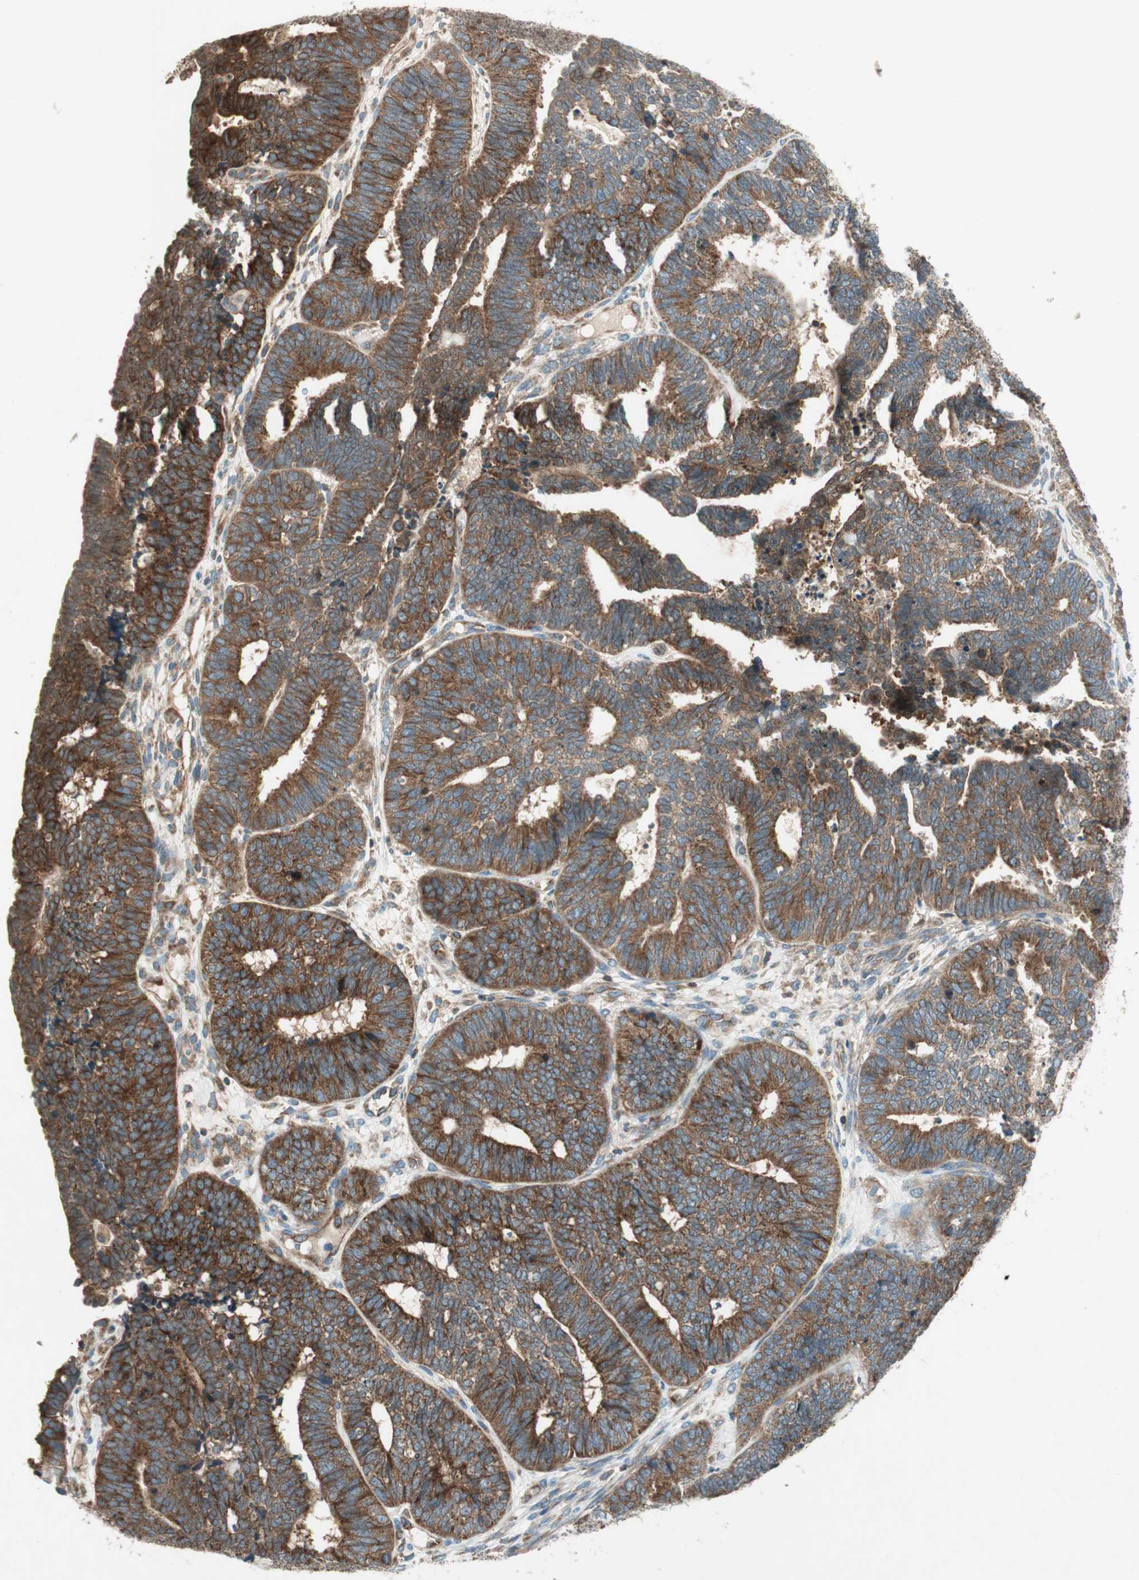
{"staining": {"intensity": "strong", "quantity": ">75%", "location": "cytoplasmic/membranous"}, "tissue": "endometrial cancer", "cell_type": "Tumor cells", "image_type": "cancer", "snomed": [{"axis": "morphology", "description": "Adenocarcinoma, NOS"}, {"axis": "topography", "description": "Endometrium"}], "caption": "Immunohistochemistry of human endometrial cancer (adenocarcinoma) exhibits high levels of strong cytoplasmic/membranous positivity in approximately >75% of tumor cells.", "gene": "CHADL", "patient": {"sex": "female", "age": 70}}